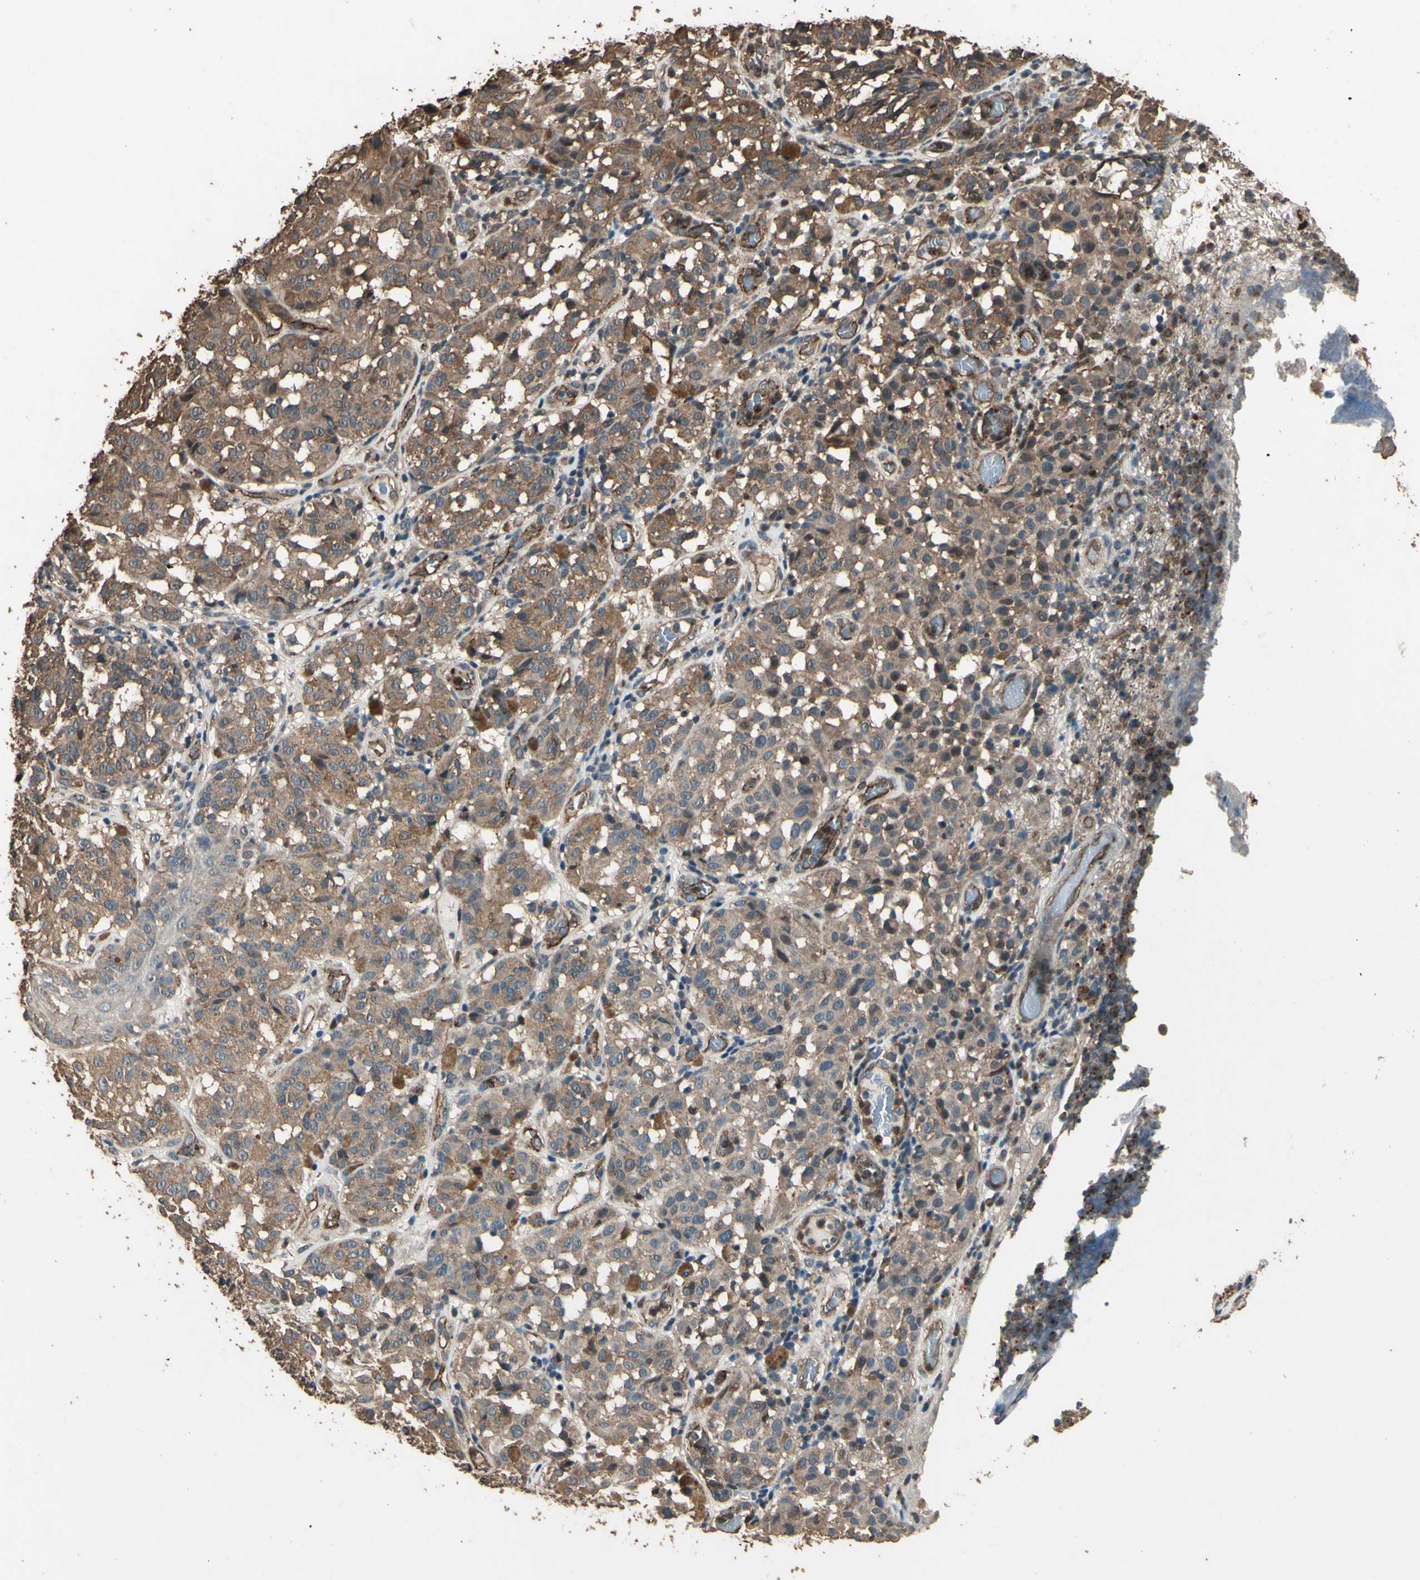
{"staining": {"intensity": "moderate", "quantity": ">75%", "location": "cytoplasmic/membranous"}, "tissue": "melanoma", "cell_type": "Tumor cells", "image_type": "cancer", "snomed": [{"axis": "morphology", "description": "Malignant melanoma, NOS"}, {"axis": "topography", "description": "Skin"}], "caption": "Immunohistochemistry (IHC) image of melanoma stained for a protein (brown), which displays medium levels of moderate cytoplasmic/membranous staining in about >75% of tumor cells.", "gene": "TSPO", "patient": {"sex": "female", "age": 46}}